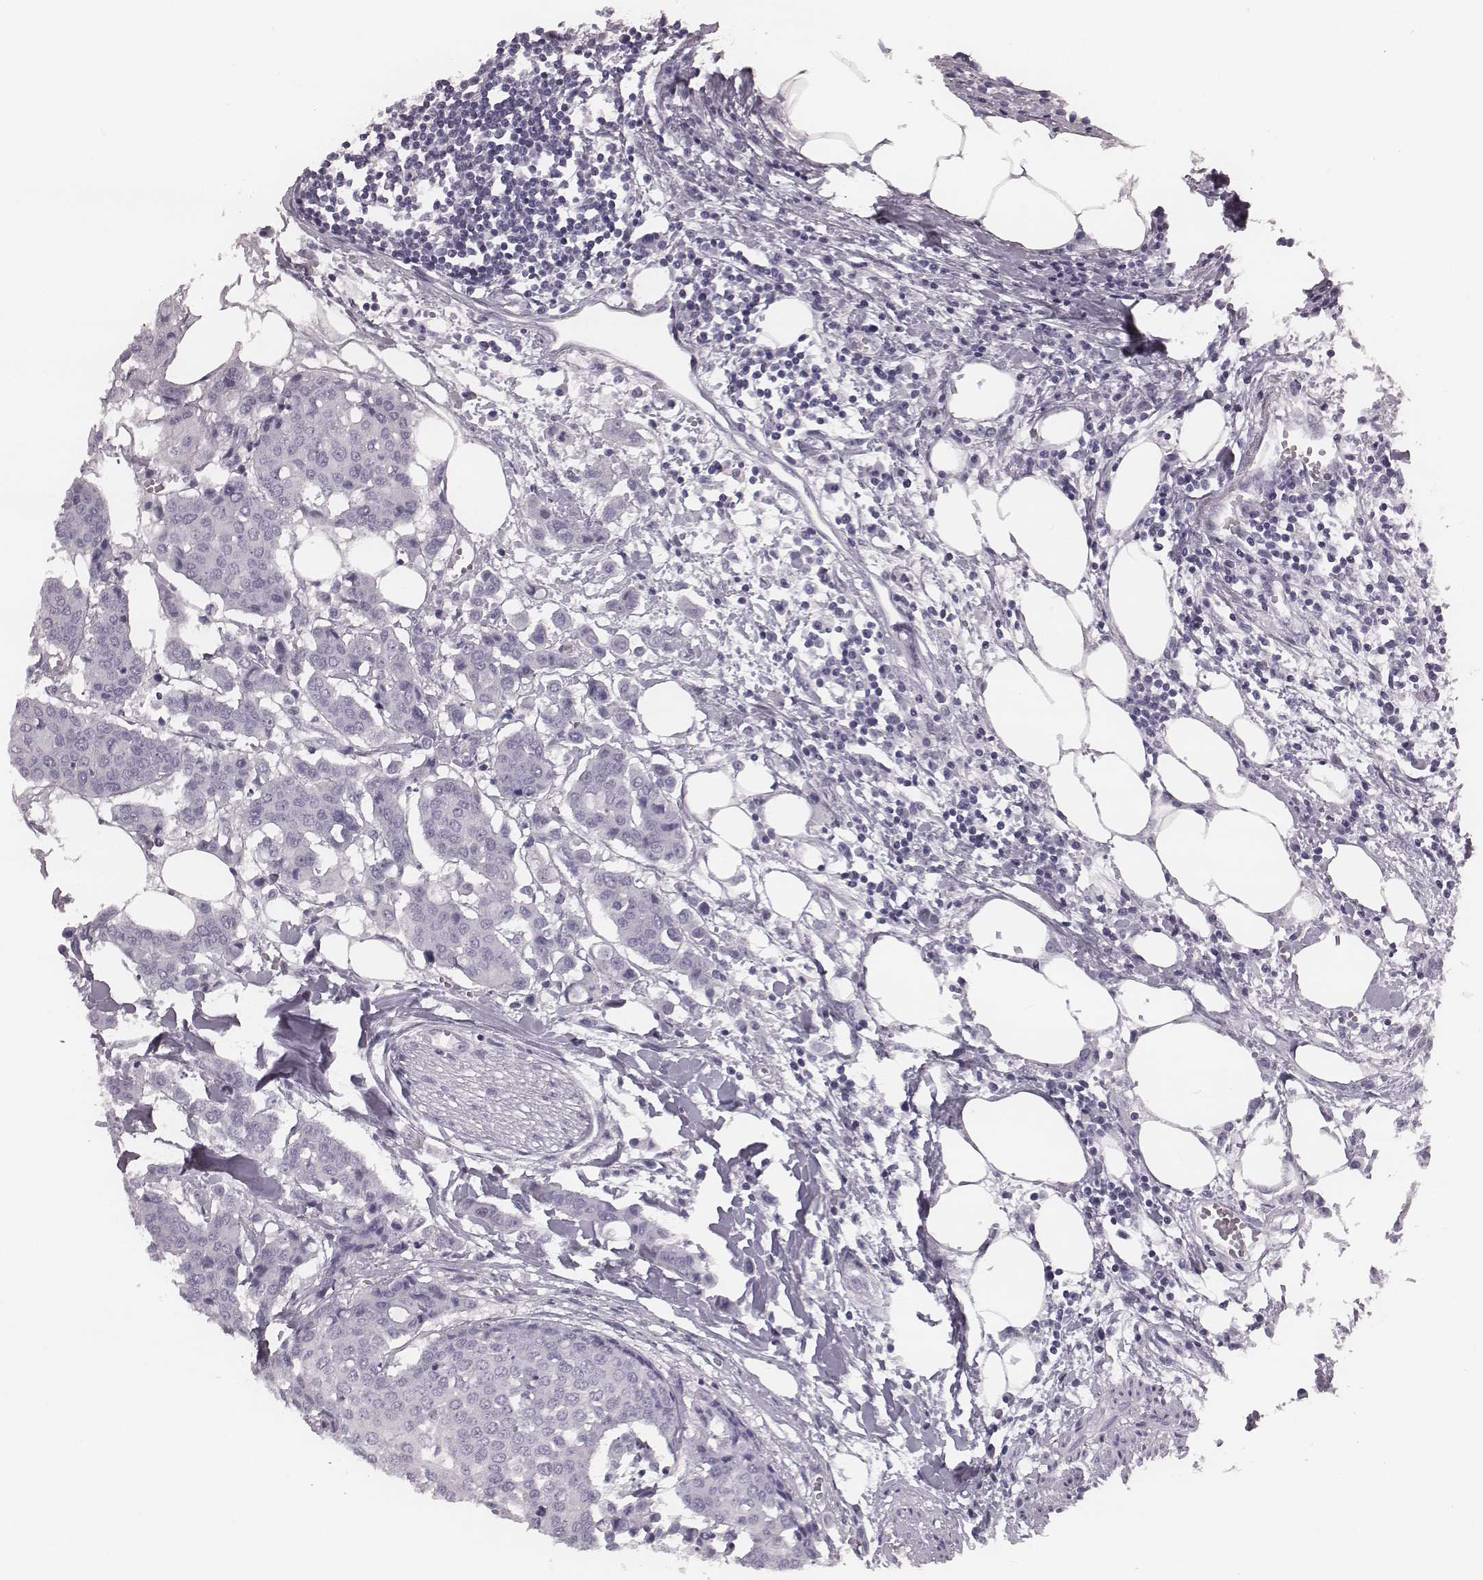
{"staining": {"intensity": "negative", "quantity": "none", "location": "none"}, "tissue": "carcinoid", "cell_type": "Tumor cells", "image_type": "cancer", "snomed": [{"axis": "morphology", "description": "Carcinoid, malignant, NOS"}, {"axis": "topography", "description": "Colon"}], "caption": "A micrograph of carcinoid stained for a protein exhibits no brown staining in tumor cells.", "gene": "KRT74", "patient": {"sex": "male", "age": 81}}